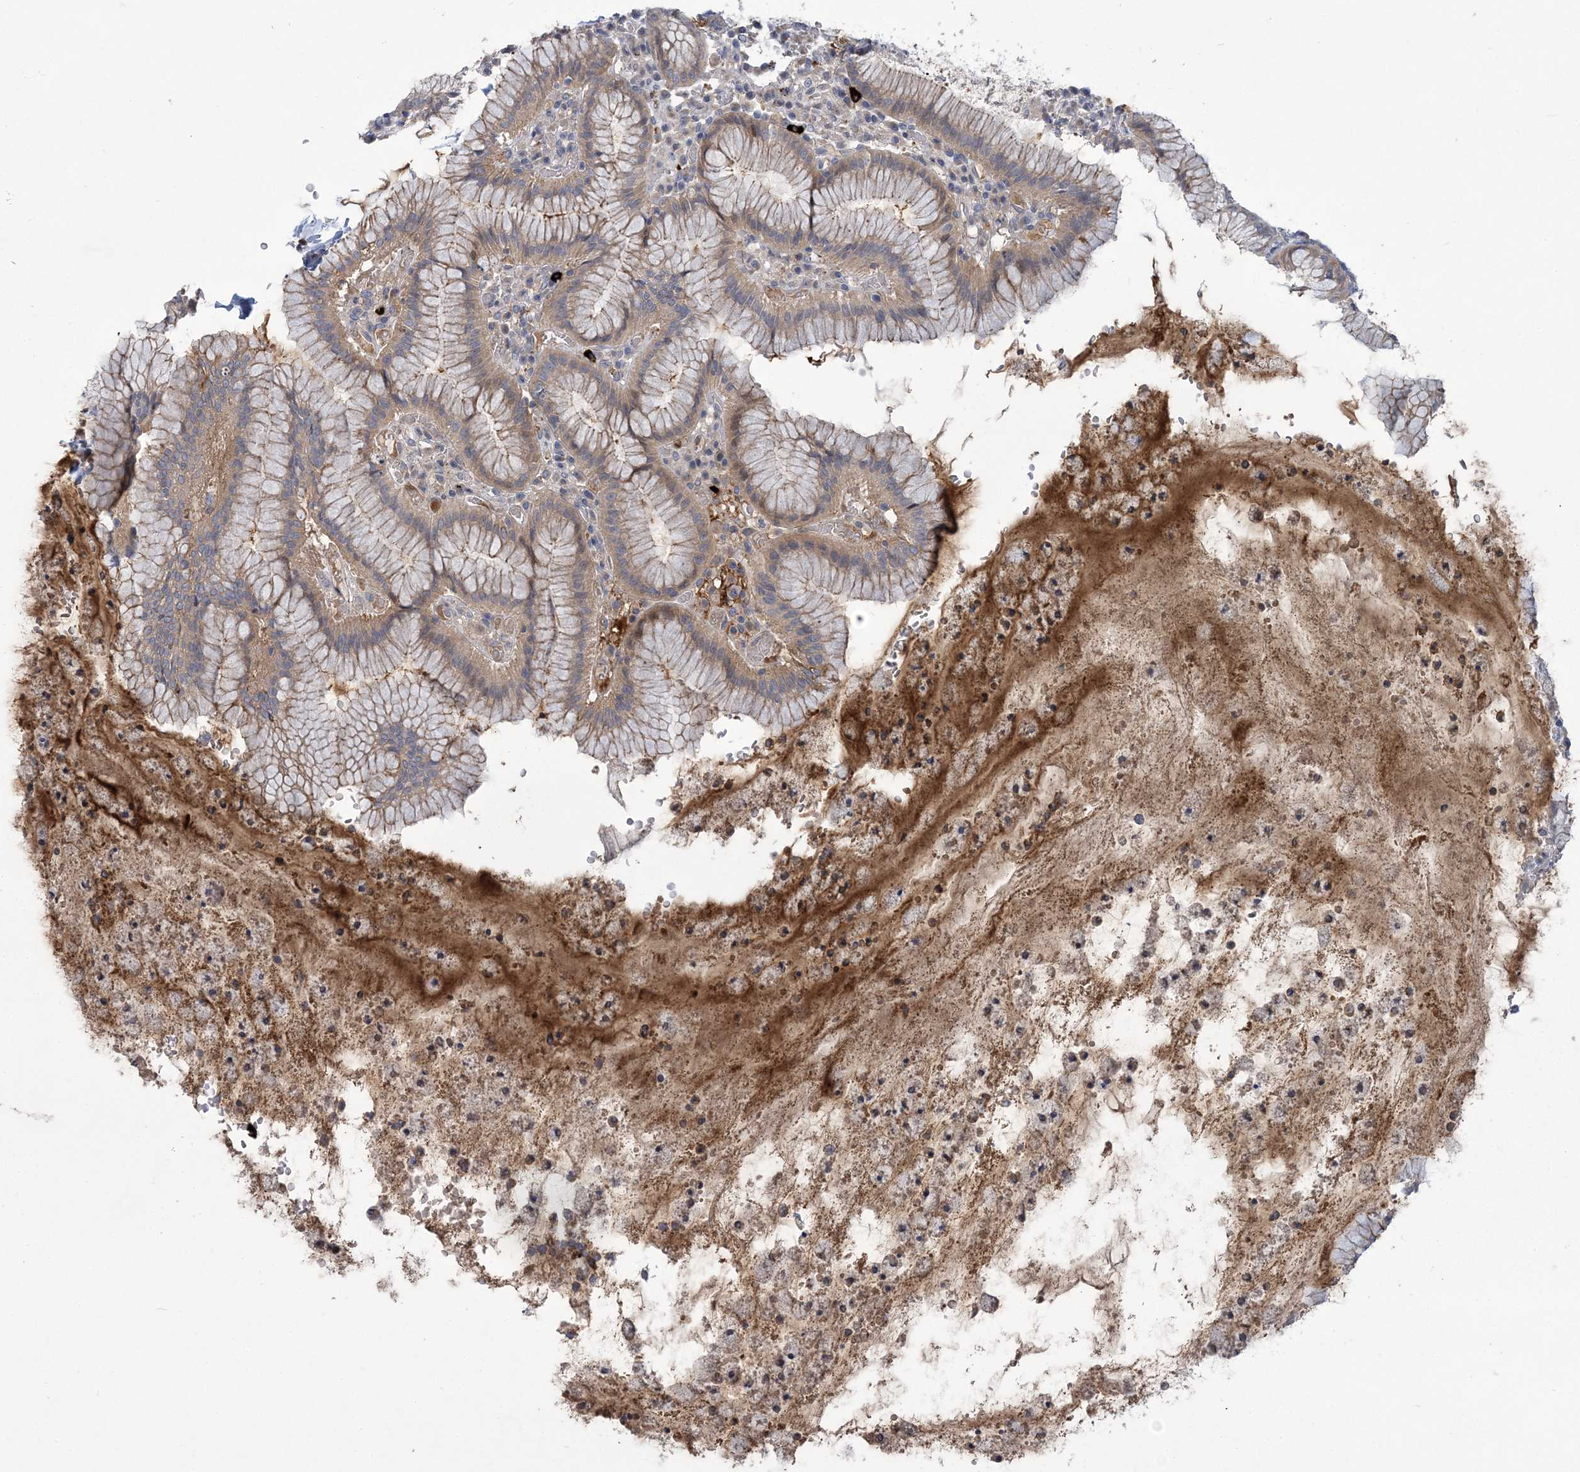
{"staining": {"intensity": "weak", "quantity": "25%-75%", "location": "cytoplasmic/membranous"}, "tissue": "stomach", "cell_type": "Glandular cells", "image_type": "normal", "snomed": [{"axis": "morphology", "description": "Normal tissue, NOS"}, {"axis": "topography", "description": "Stomach"}], "caption": "Immunohistochemistry (IHC) histopathology image of benign stomach: human stomach stained using immunohistochemistry reveals low levels of weak protein expression localized specifically in the cytoplasmic/membranous of glandular cells, appearing as a cytoplasmic/membranous brown color.", "gene": "WBP1L", "patient": {"sex": "male", "age": 55}}